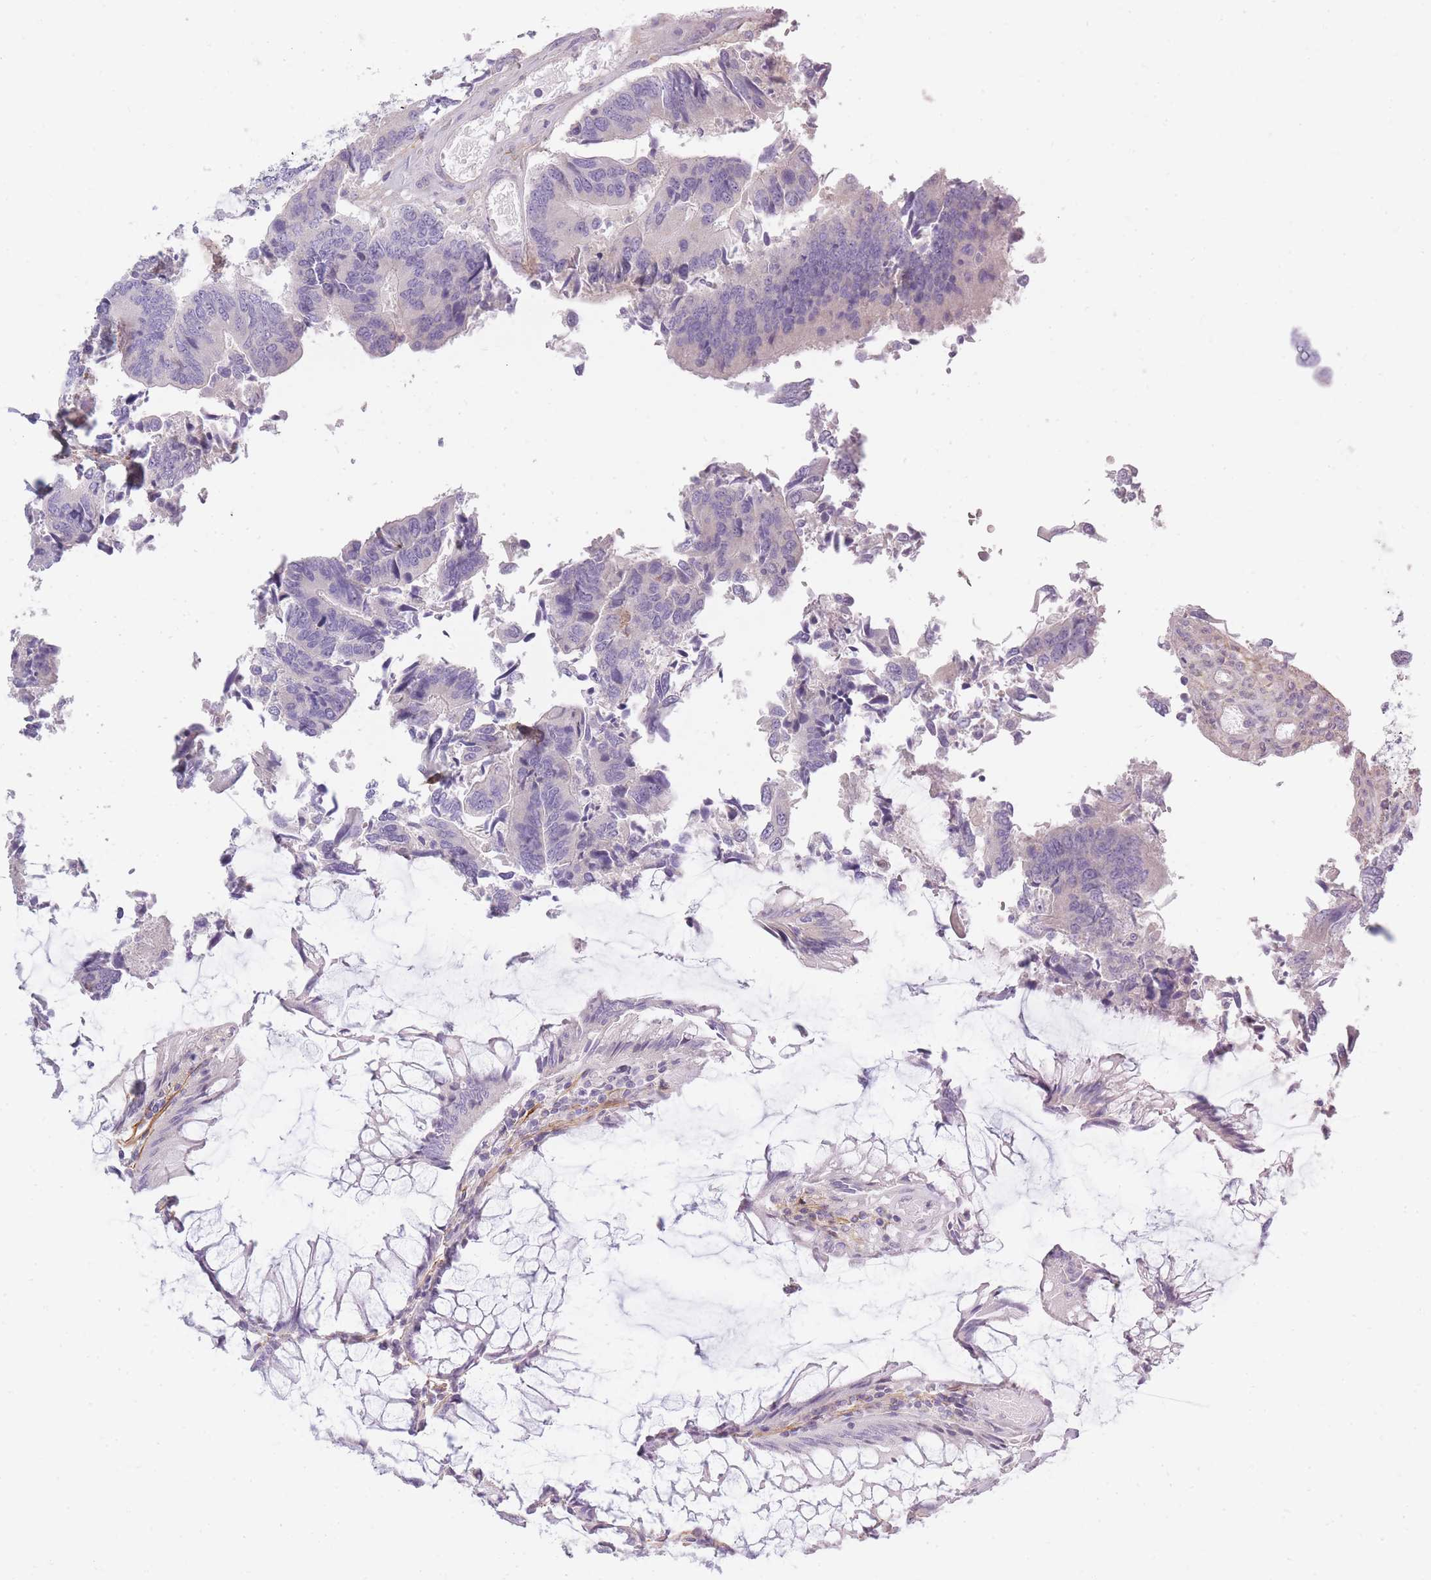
{"staining": {"intensity": "negative", "quantity": "none", "location": "none"}, "tissue": "colorectal cancer", "cell_type": "Tumor cells", "image_type": "cancer", "snomed": [{"axis": "morphology", "description": "Adenocarcinoma, NOS"}, {"axis": "topography", "description": "Colon"}], "caption": "Tumor cells are negative for brown protein staining in colorectal adenocarcinoma. (Brightfield microscopy of DAB immunohistochemistry at high magnification).", "gene": "AP3M2", "patient": {"sex": "female", "age": 67}}